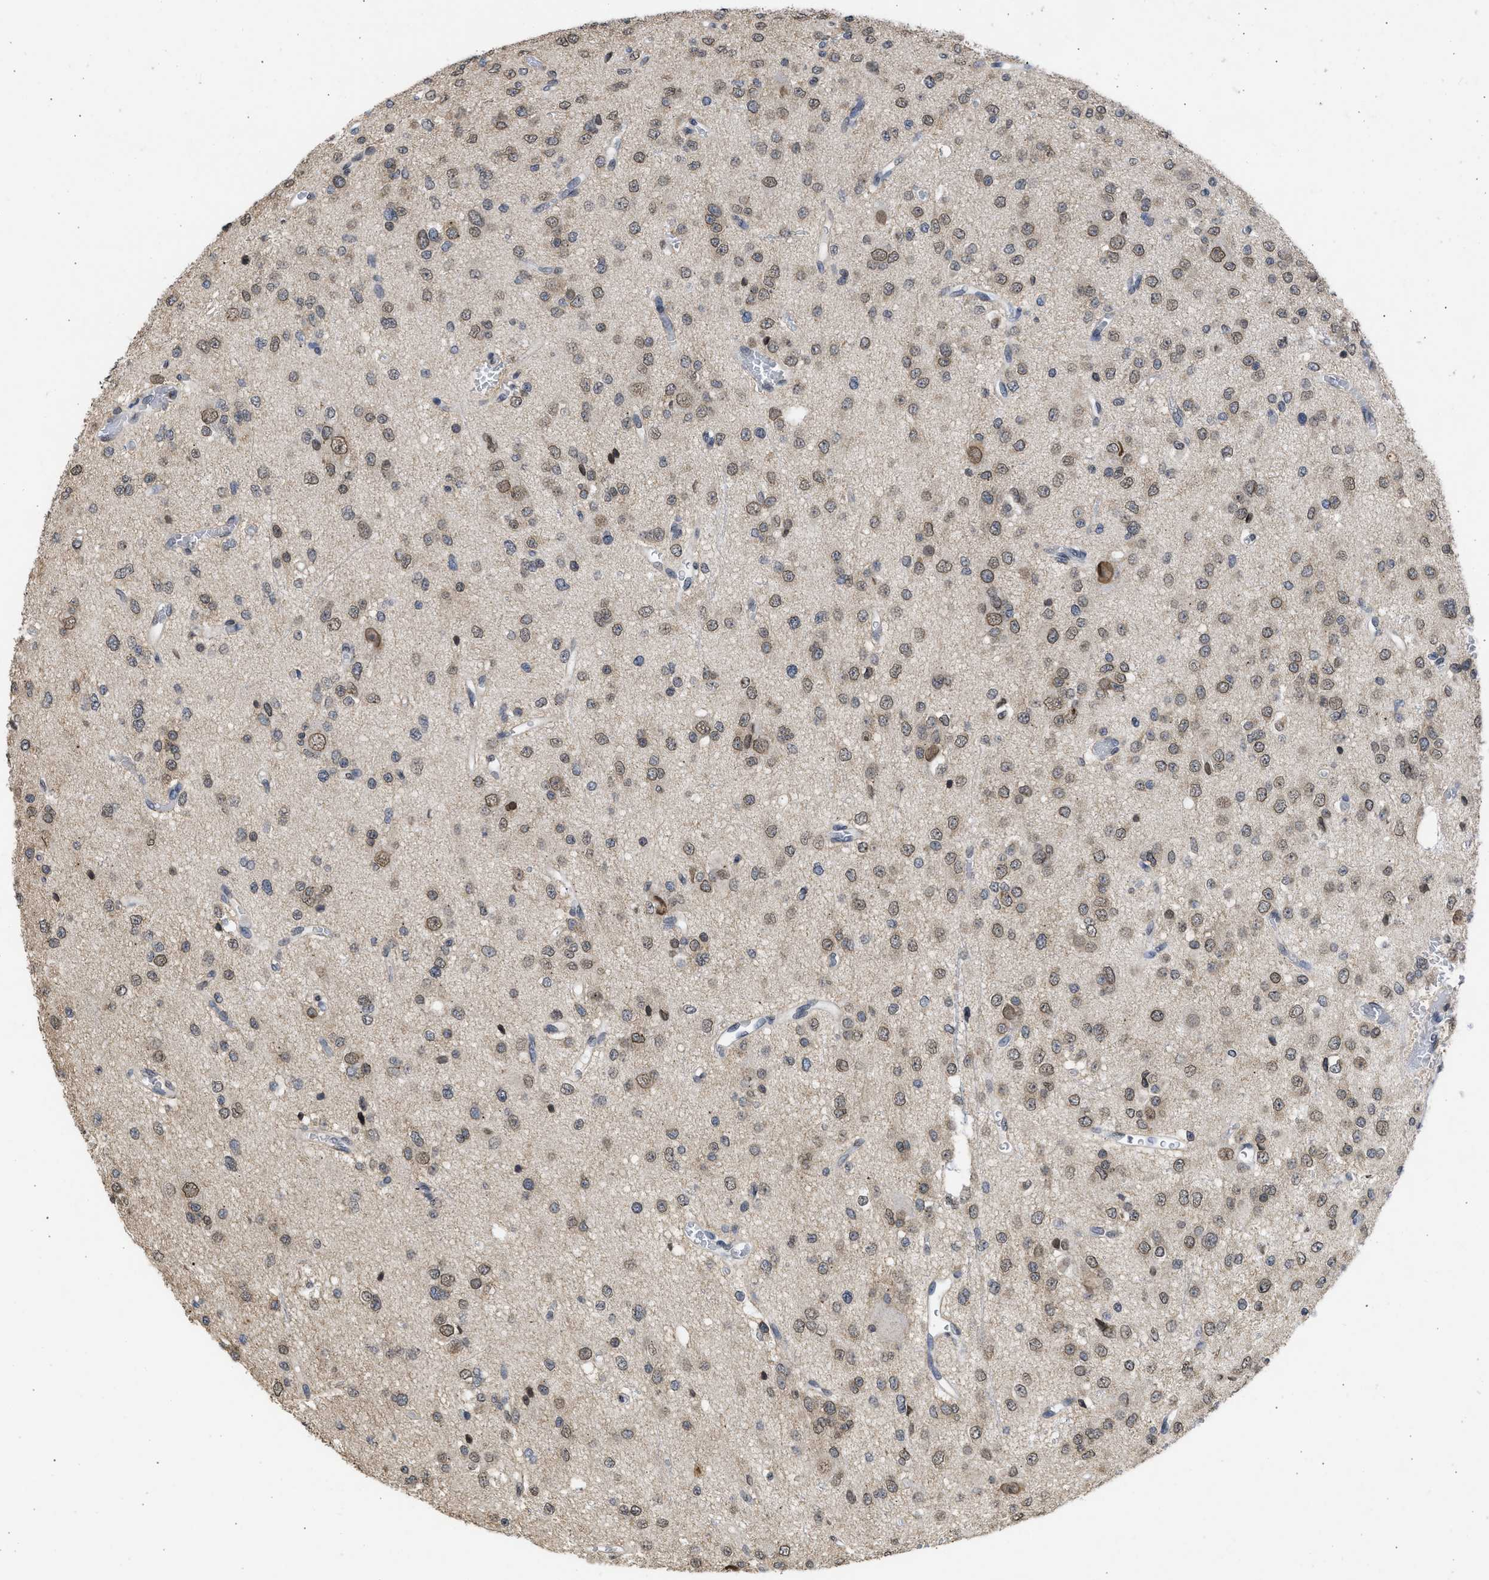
{"staining": {"intensity": "weak", "quantity": "25%-75%", "location": "cytoplasmic/membranous,nuclear"}, "tissue": "glioma", "cell_type": "Tumor cells", "image_type": "cancer", "snomed": [{"axis": "morphology", "description": "Glioma, malignant, Low grade"}, {"axis": "topography", "description": "Brain"}], "caption": "Immunohistochemistry photomicrograph of glioma stained for a protein (brown), which shows low levels of weak cytoplasmic/membranous and nuclear staining in about 25%-75% of tumor cells.", "gene": "NUP35", "patient": {"sex": "male", "age": 38}}